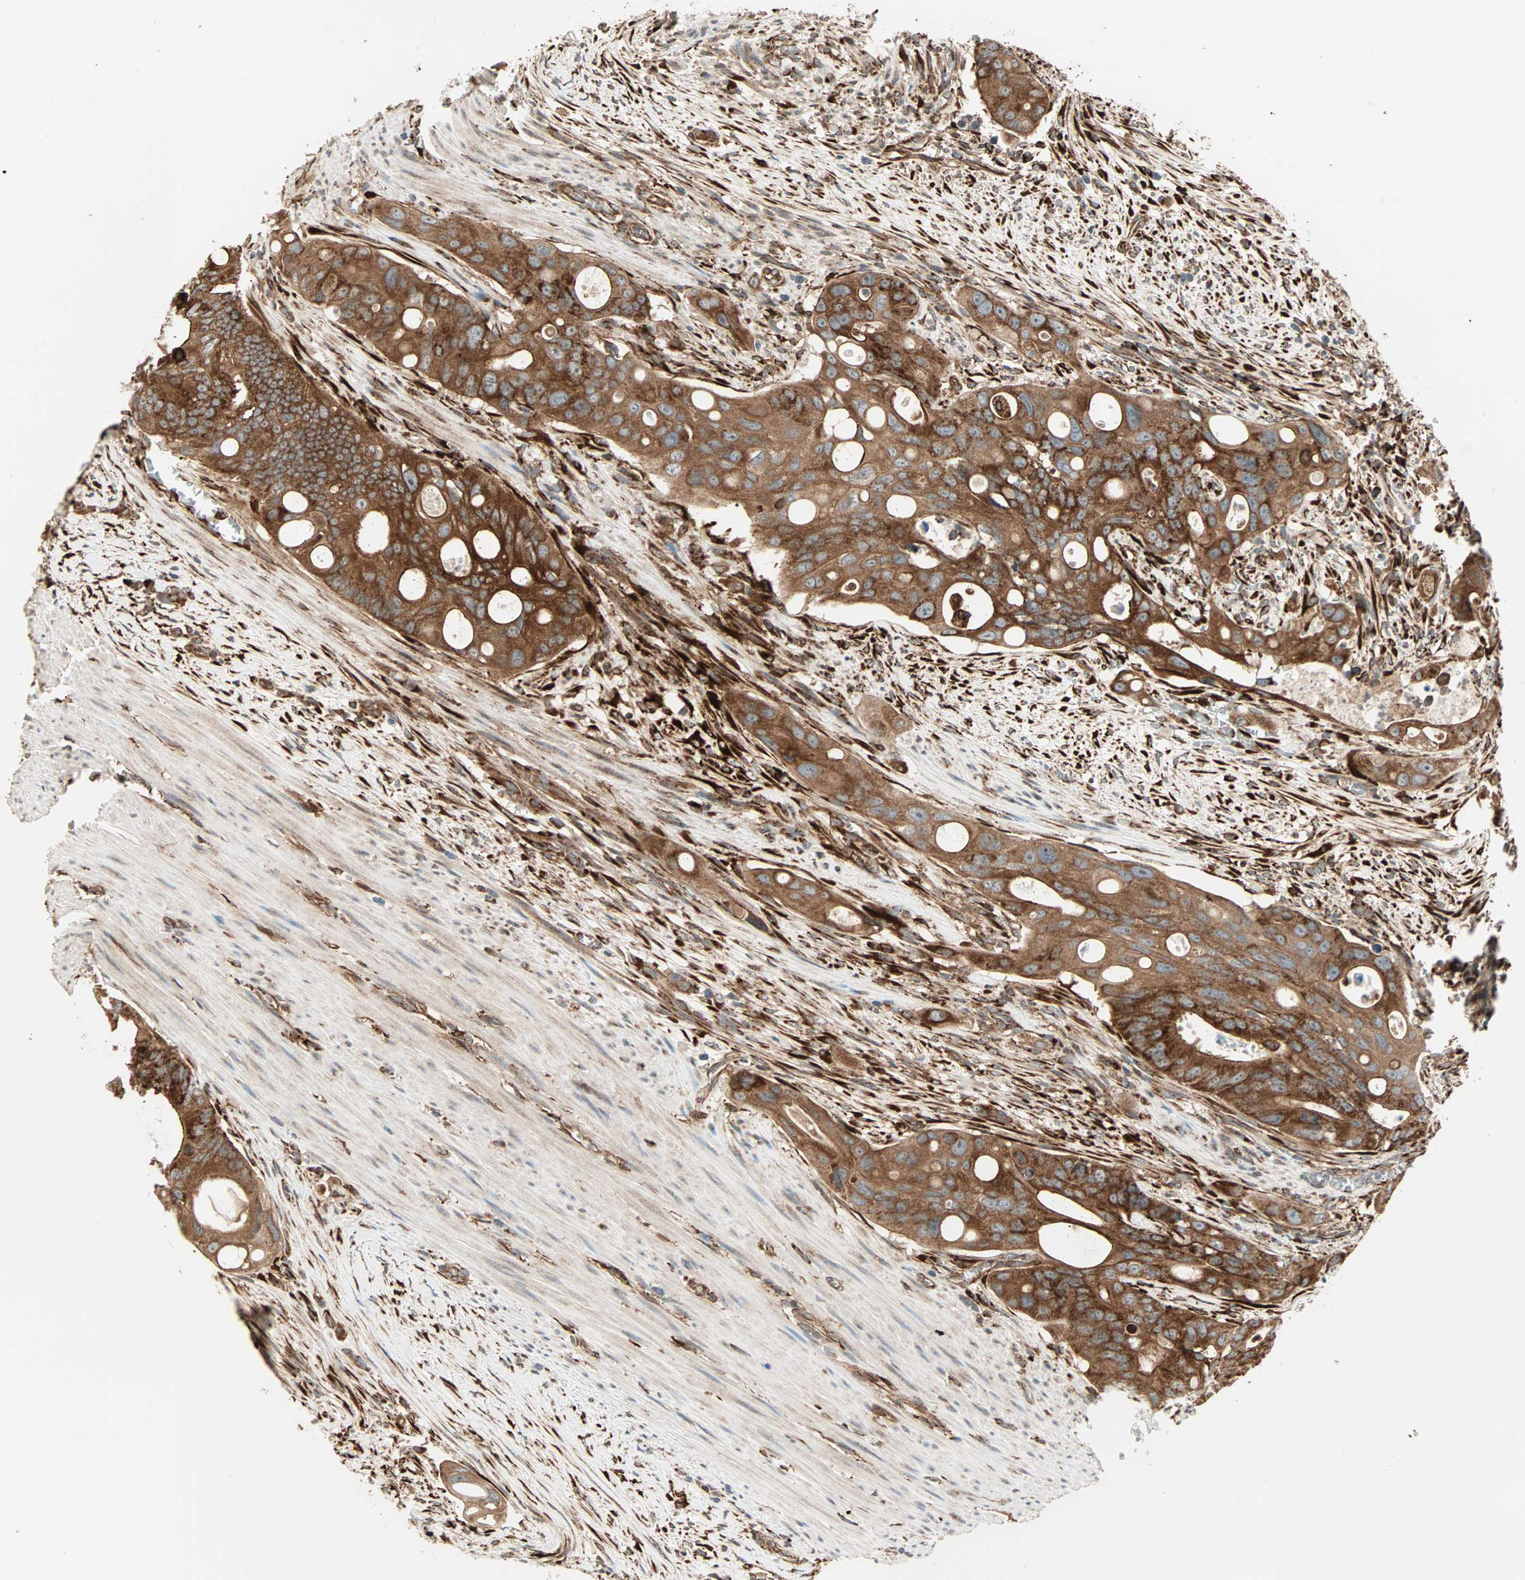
{"staining": {"intensity": "strong", "quantity": ">75%", "location": "cytoplasmic/membranous"}, "tissue": "colorectal cancer", "cell_type": "Tumor cells", "image_type": "cancer", "snomed": [{"axis": "morphology", "description": "Adenocarcinoma, NOS"}, {"axis": "topography", "description": "Colon"}], "caption": "Protein expression analysis of colorectal adenocarcinoma reveals strong cytoplasmic/membranous expression in approximately >75% of tumor cells. (DAB (3,3'-diaminobenzidine) IHC with brightfield microscopy, high magnification).", "gene": "P4HA1", "patient": {"sex": "female", "age": 57}}